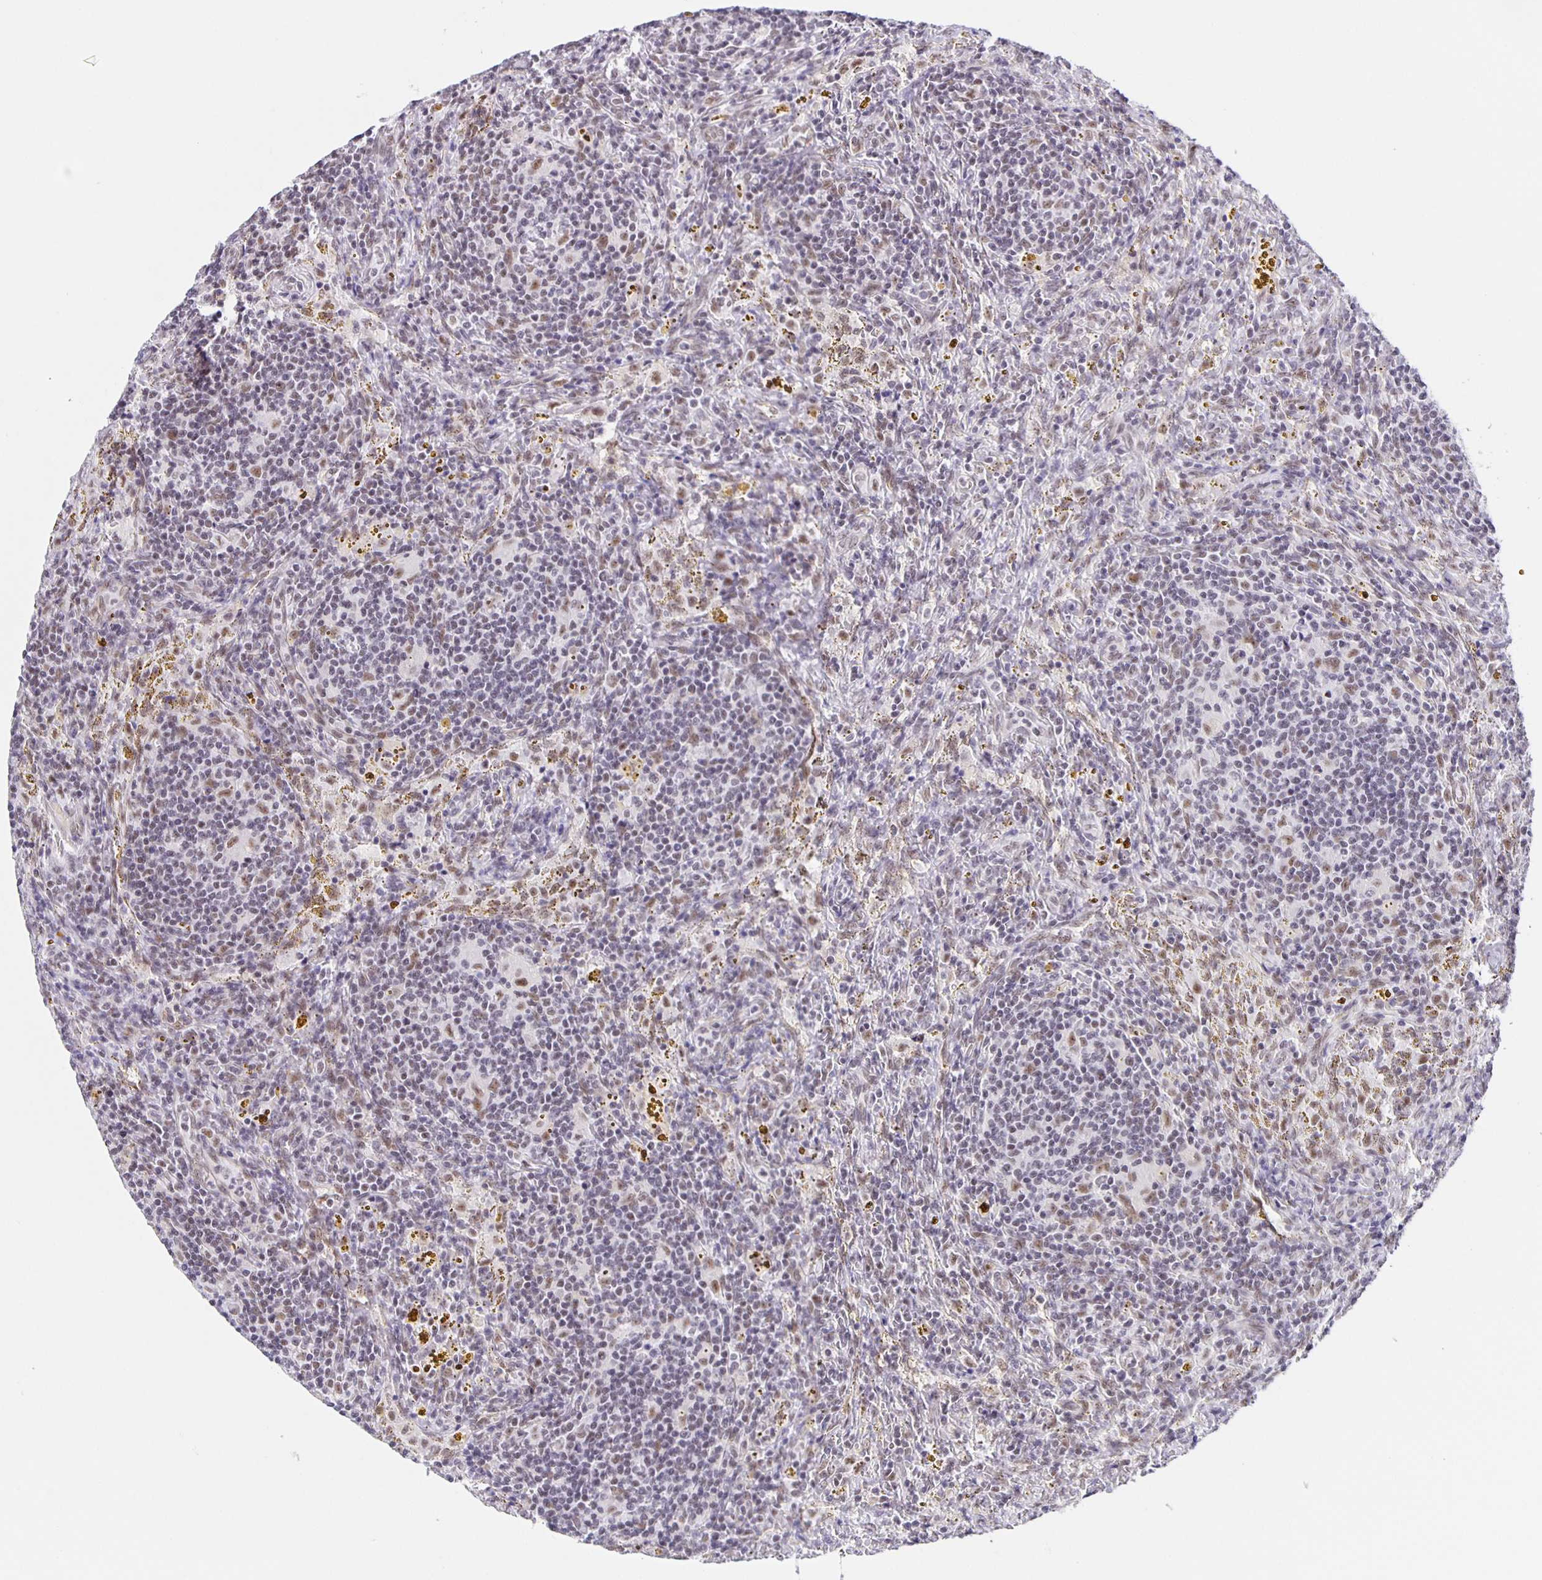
{"staining": {"intensity": "weak", "quantity": "<25%", "location": "nuclear"}, "tissue": "lymphoma", "cell_type": "Tumor cells", "image_type": "cancer", "snomed": [{"axis": "morphology", "description": "Malignant lymphoma, non-Hodgkin's type, Low grade"}, {"axis": "topography", "description": "Spleen"}], "caption": "This is an immunohistochemistry micrograph of human lymphoma. There is no positivity in tumor cells.", "gene": "ZRANB2", "patient": {"sex": "female", "age": 70}}